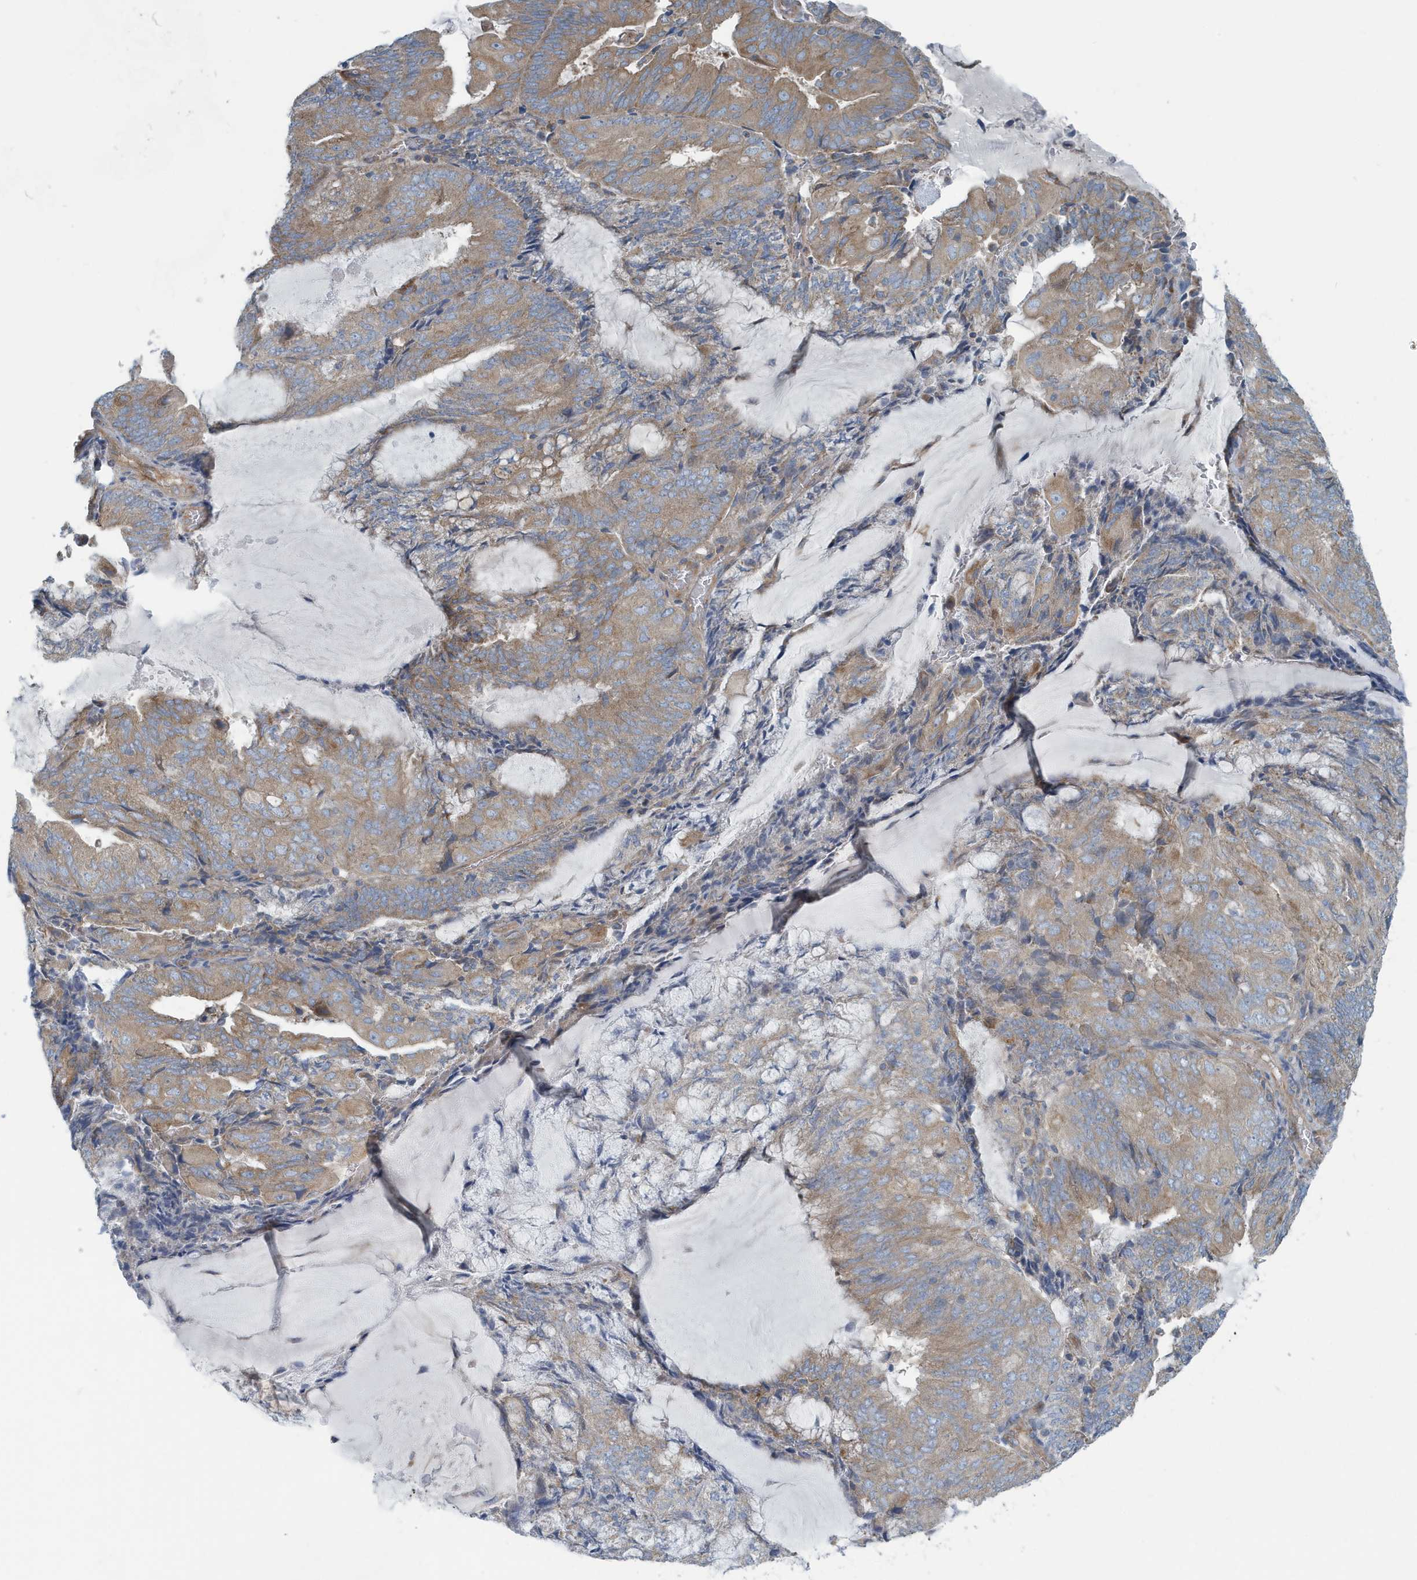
{"staining": {"intensity": "moderate", "quantity": ">75%", "location": "cytoplasmic/membranous"}, "tissue": "endometrial cancer", "cell_type": "Tumor cells", "image_type": "cancer", "snomed": [{"axis": "morphology", "description": "Adenocarcinoma, NOS"}, {"axis": "topography", "description": "Endometrium"}], "caption": "The micrograph displays staining of endometrial cancer, revealing moderate cytoplasmic/membranous protein expression (brown color) within tumor cells.", "gene": "PPM1M", "patient": {"sex": "female", "age": 81}}